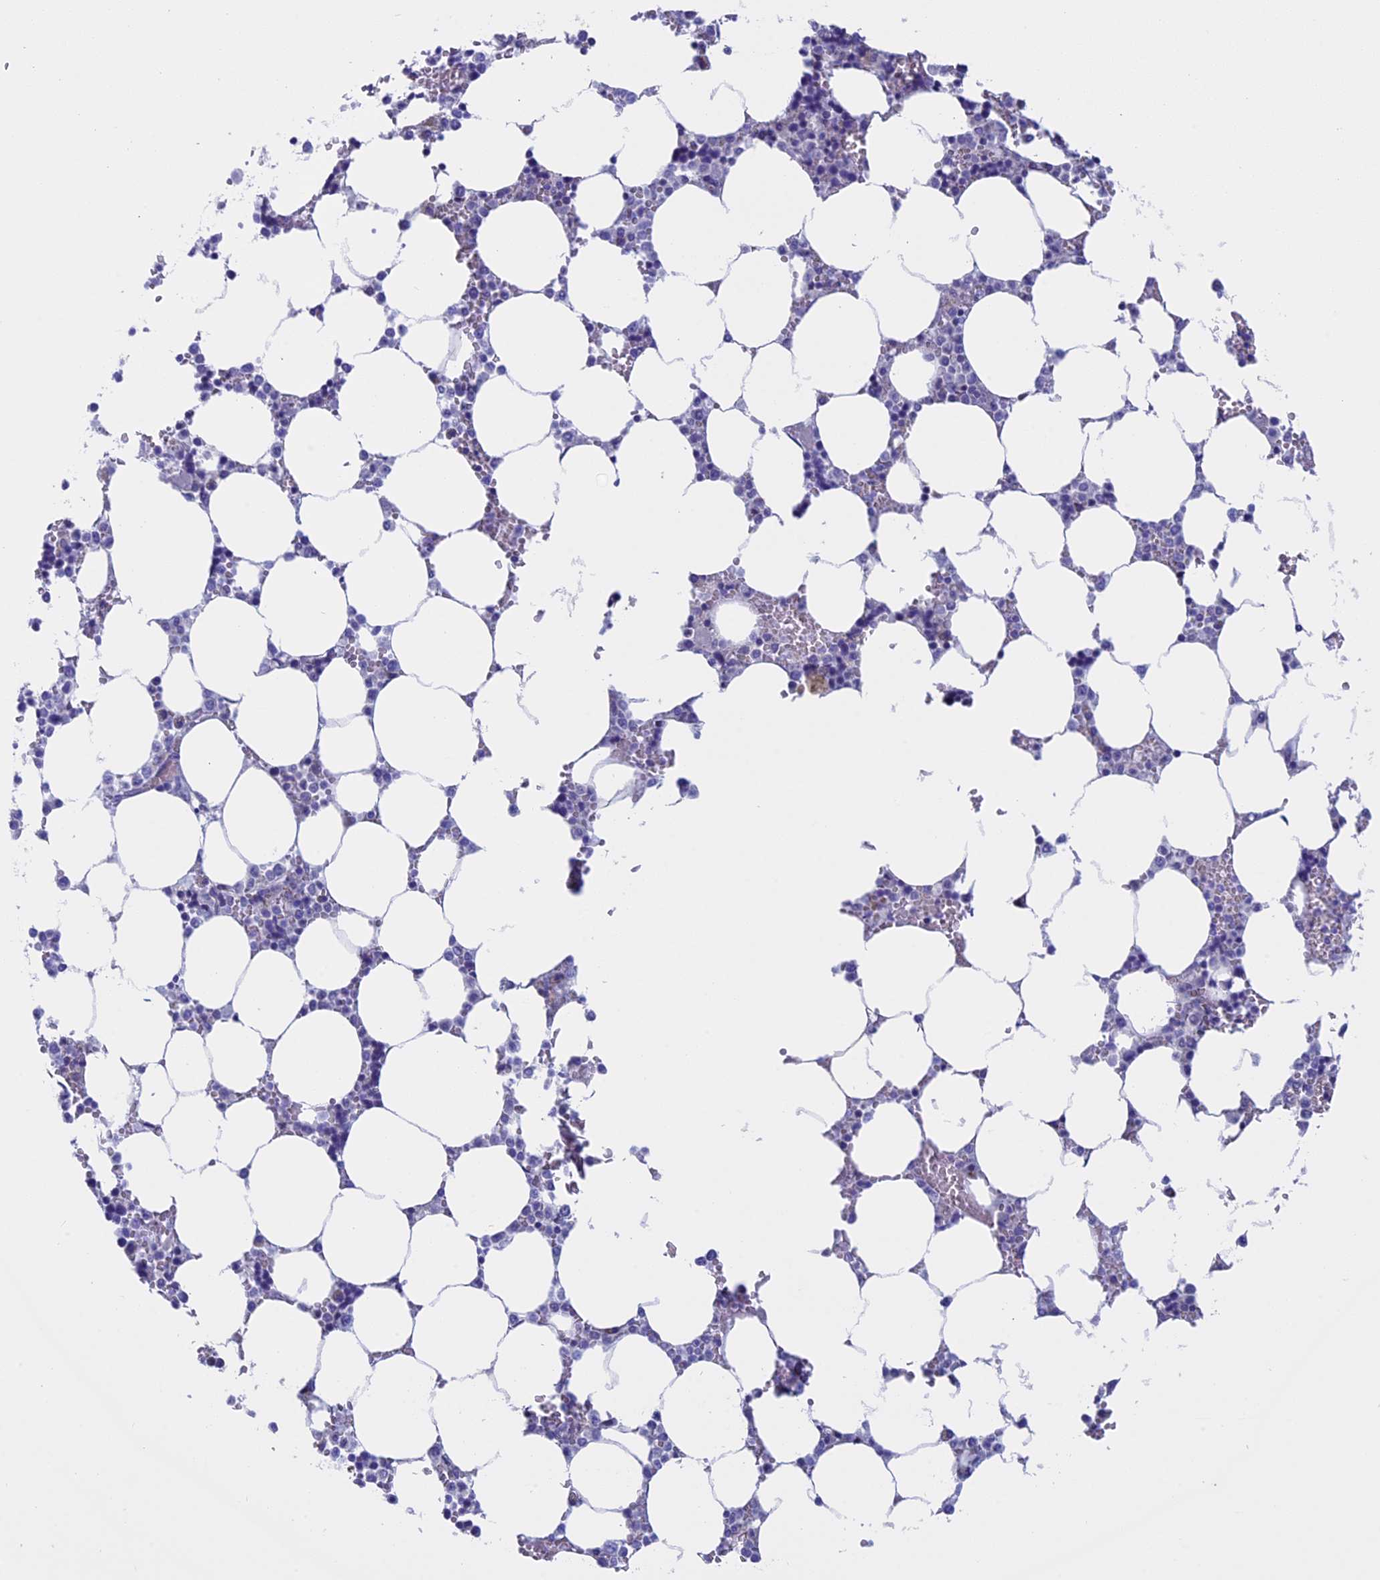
{"staining": {"intensity": "negative", "quantity": "none", "location": "none"}, "tissue": "bone marrow", "cell_type": "Hematopoietic cells", "image_type": "normal", "snomed": [{"axis": "morphology", "description": "Normal tissue, NOS"}, {"axis": "topography", "description": "Bone marrow"}], "caption": "Immunohistochemical staining of benign bone marrow exhibits no significant expression in hematopoietic cells.", "gene": "ZNF563", "patient": {"sex": "male", "age": 64}}